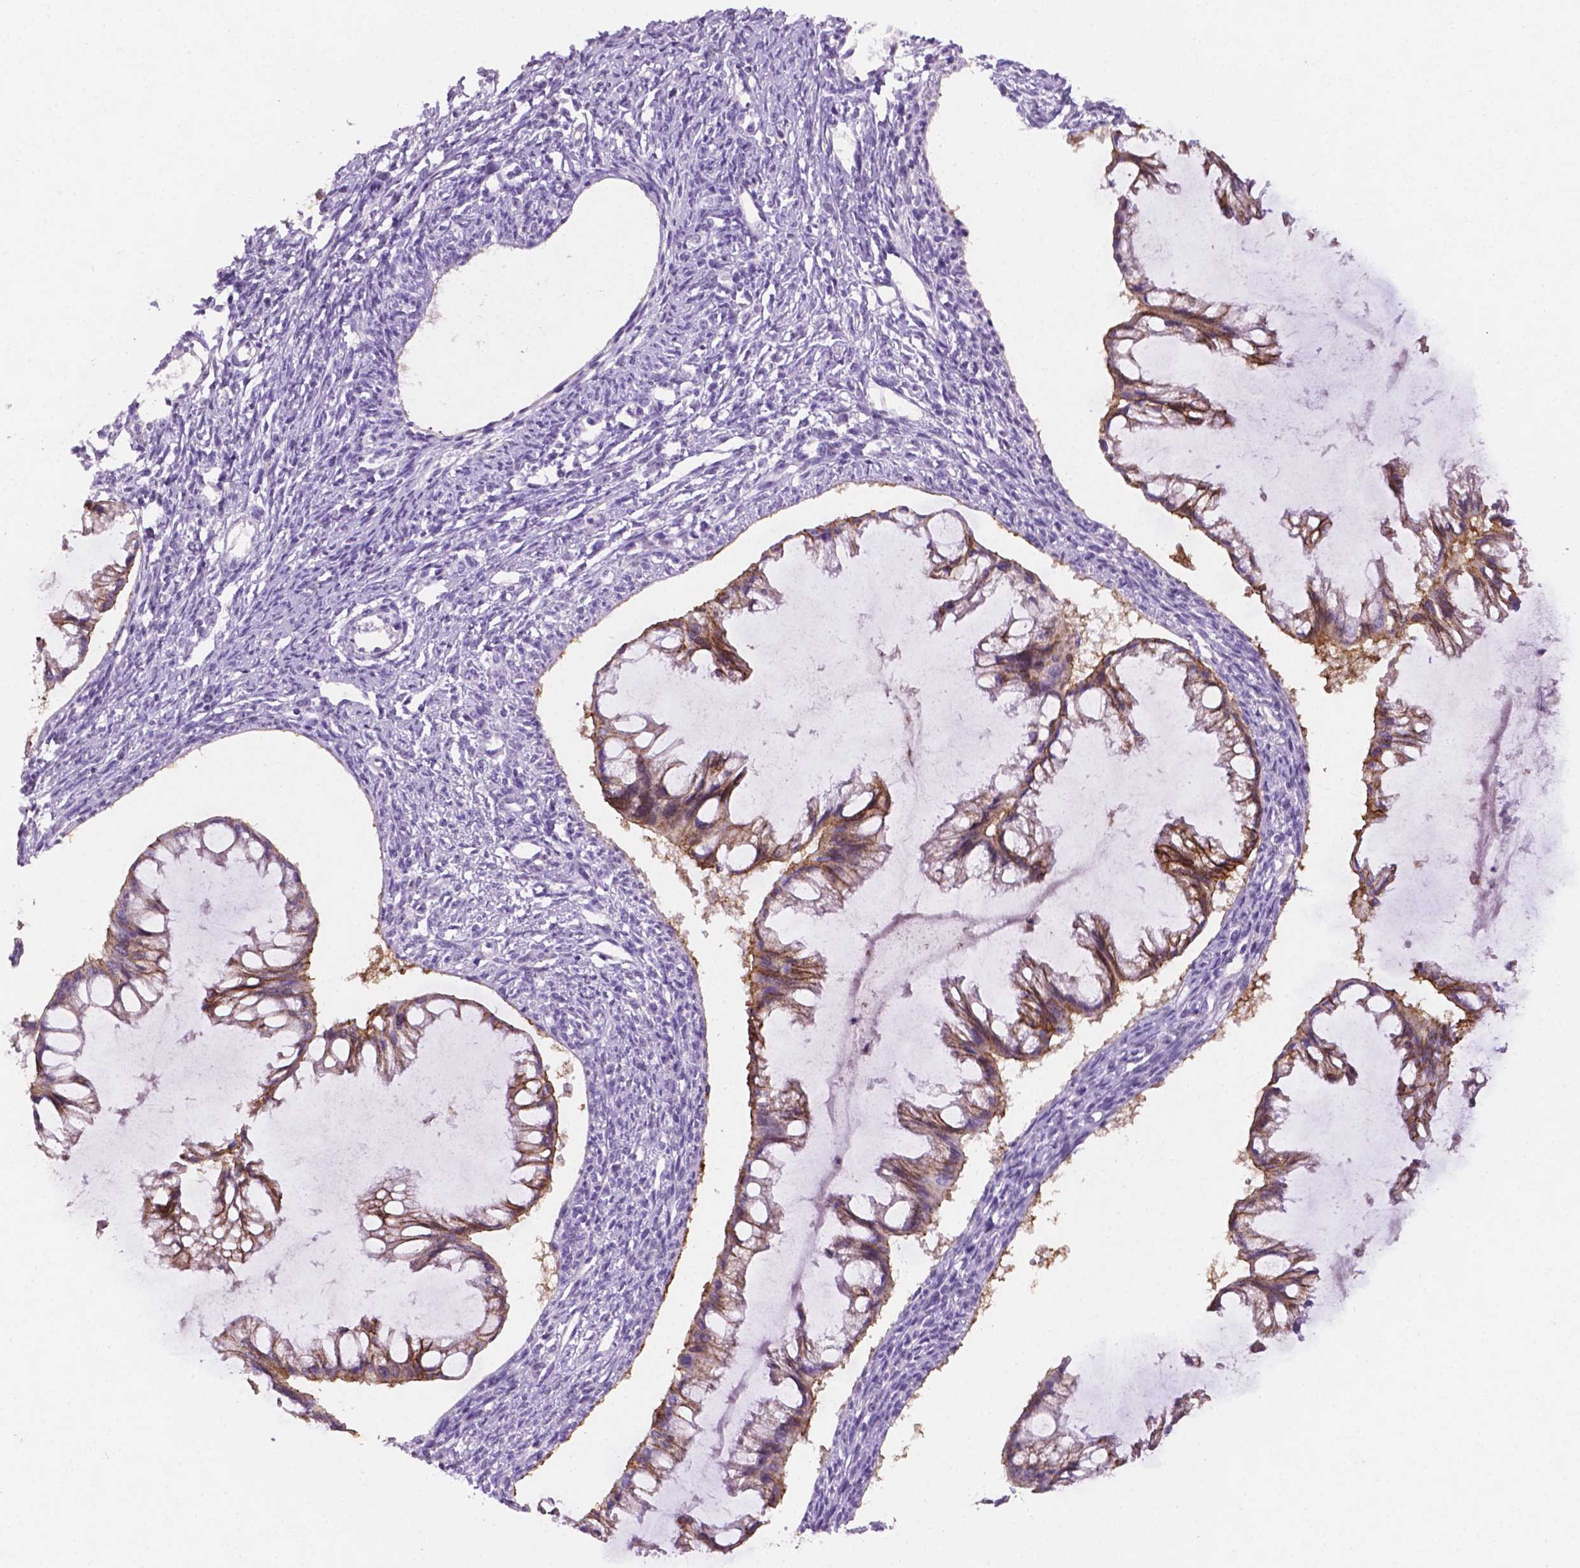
{"staining": {"intensity": "moderate", "quantity": "25%-75%", "location": "cytoplasmic/membranous"}, "tissue": "ovarian cancer", "cell_type": "Tumor cells", "image_type": "cancer", "snomed": [{"axis": "morphology", "description": "Cystadenocarcinoma, mucinous, NOS"}, {"axis": "topography", "description": "Ovary"}], "caption": "DAB (3,3'-diaminobenzidine) immunohistochemical staining of human ovarian cancer (mucinous cystadenocarcinoma) shows moderate cytoplasmic/membranous protein positivity in approximately 25%-75% of tumor cells.", "gene": "TACSTD2", "patient": {"sex": "female", "age": 73}}